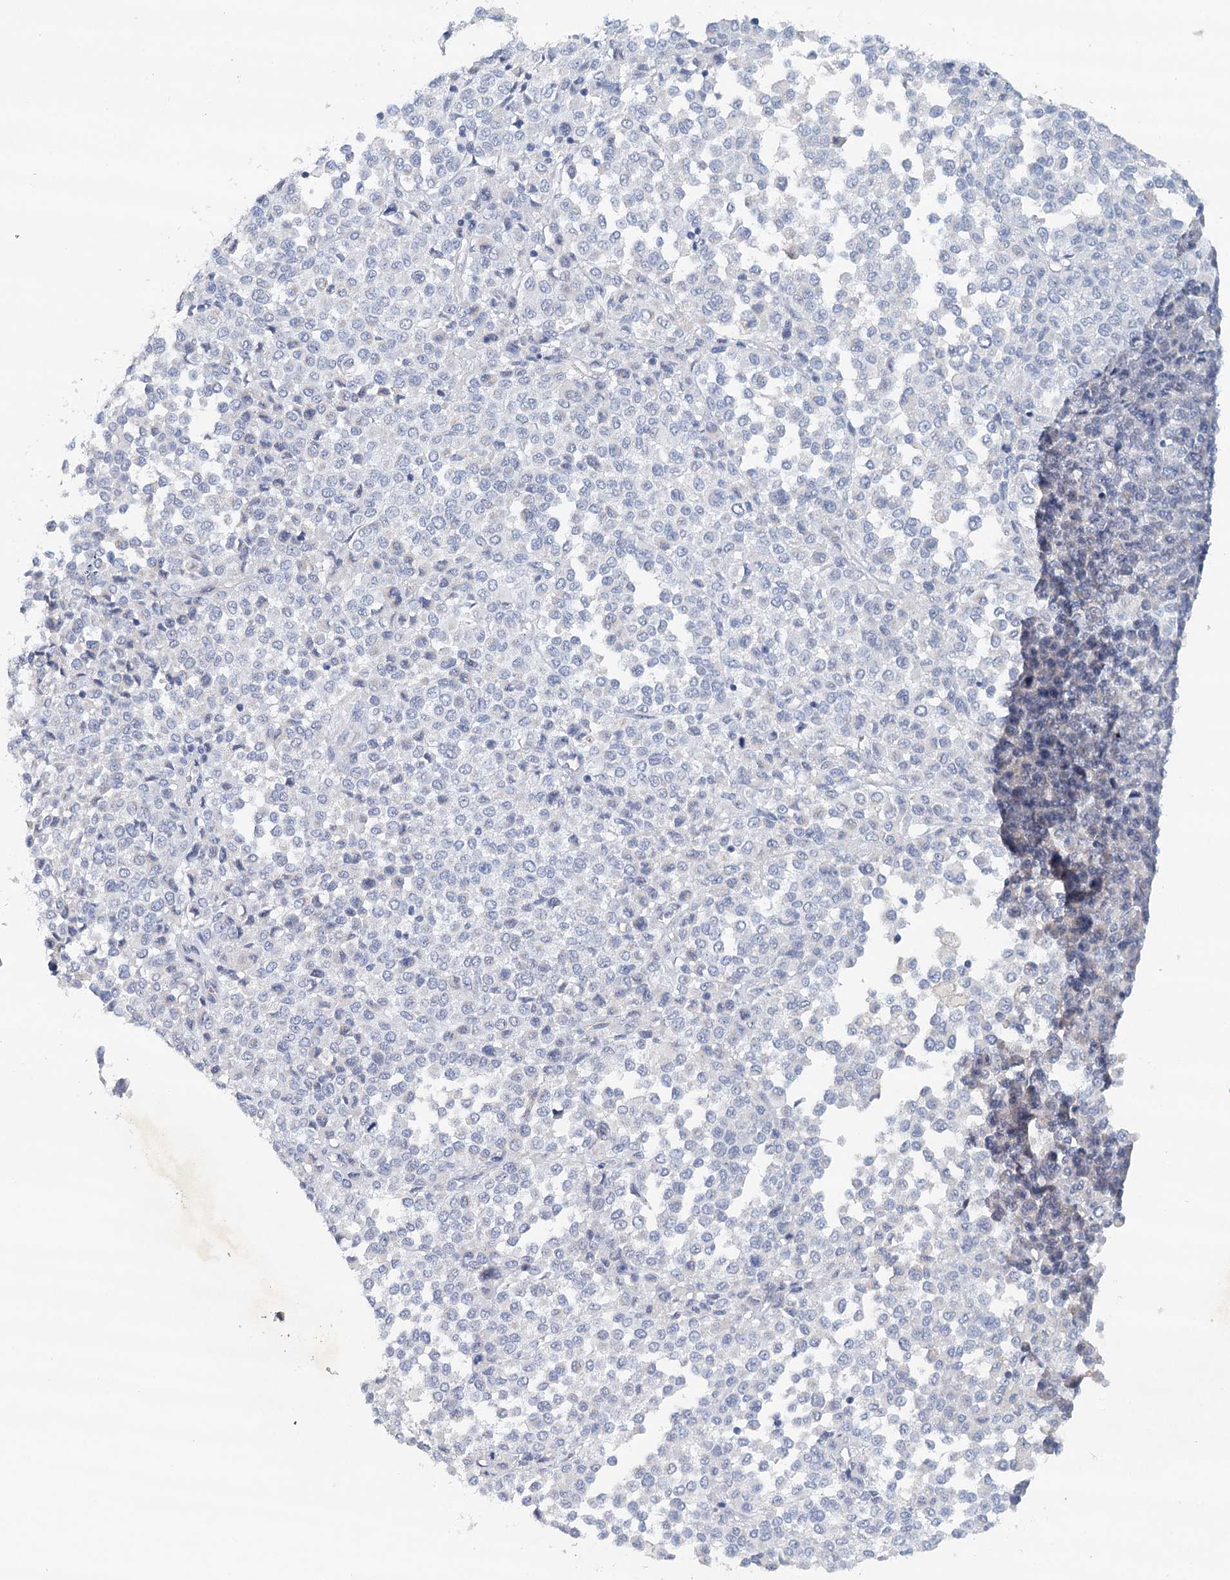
{"staining": {"intensity": "negative", "quantity": "none", "location": "none"}, "tissue": "melanoma", "cell_type": "Tumor cells", "image_type": "cancer", "snomed": [{"axis": "morphology", "description": "Malignant melanoma, Metastatic site"}, {"axis": "topography", "description": "Pancreas"}], "caption": "Malignant melanoma (metastatic site) was stained to show a protein in brown. There is no significant expression in tumor cells.", "gene": "RBM43", "patient": {"sex": "female", "age": 30}}